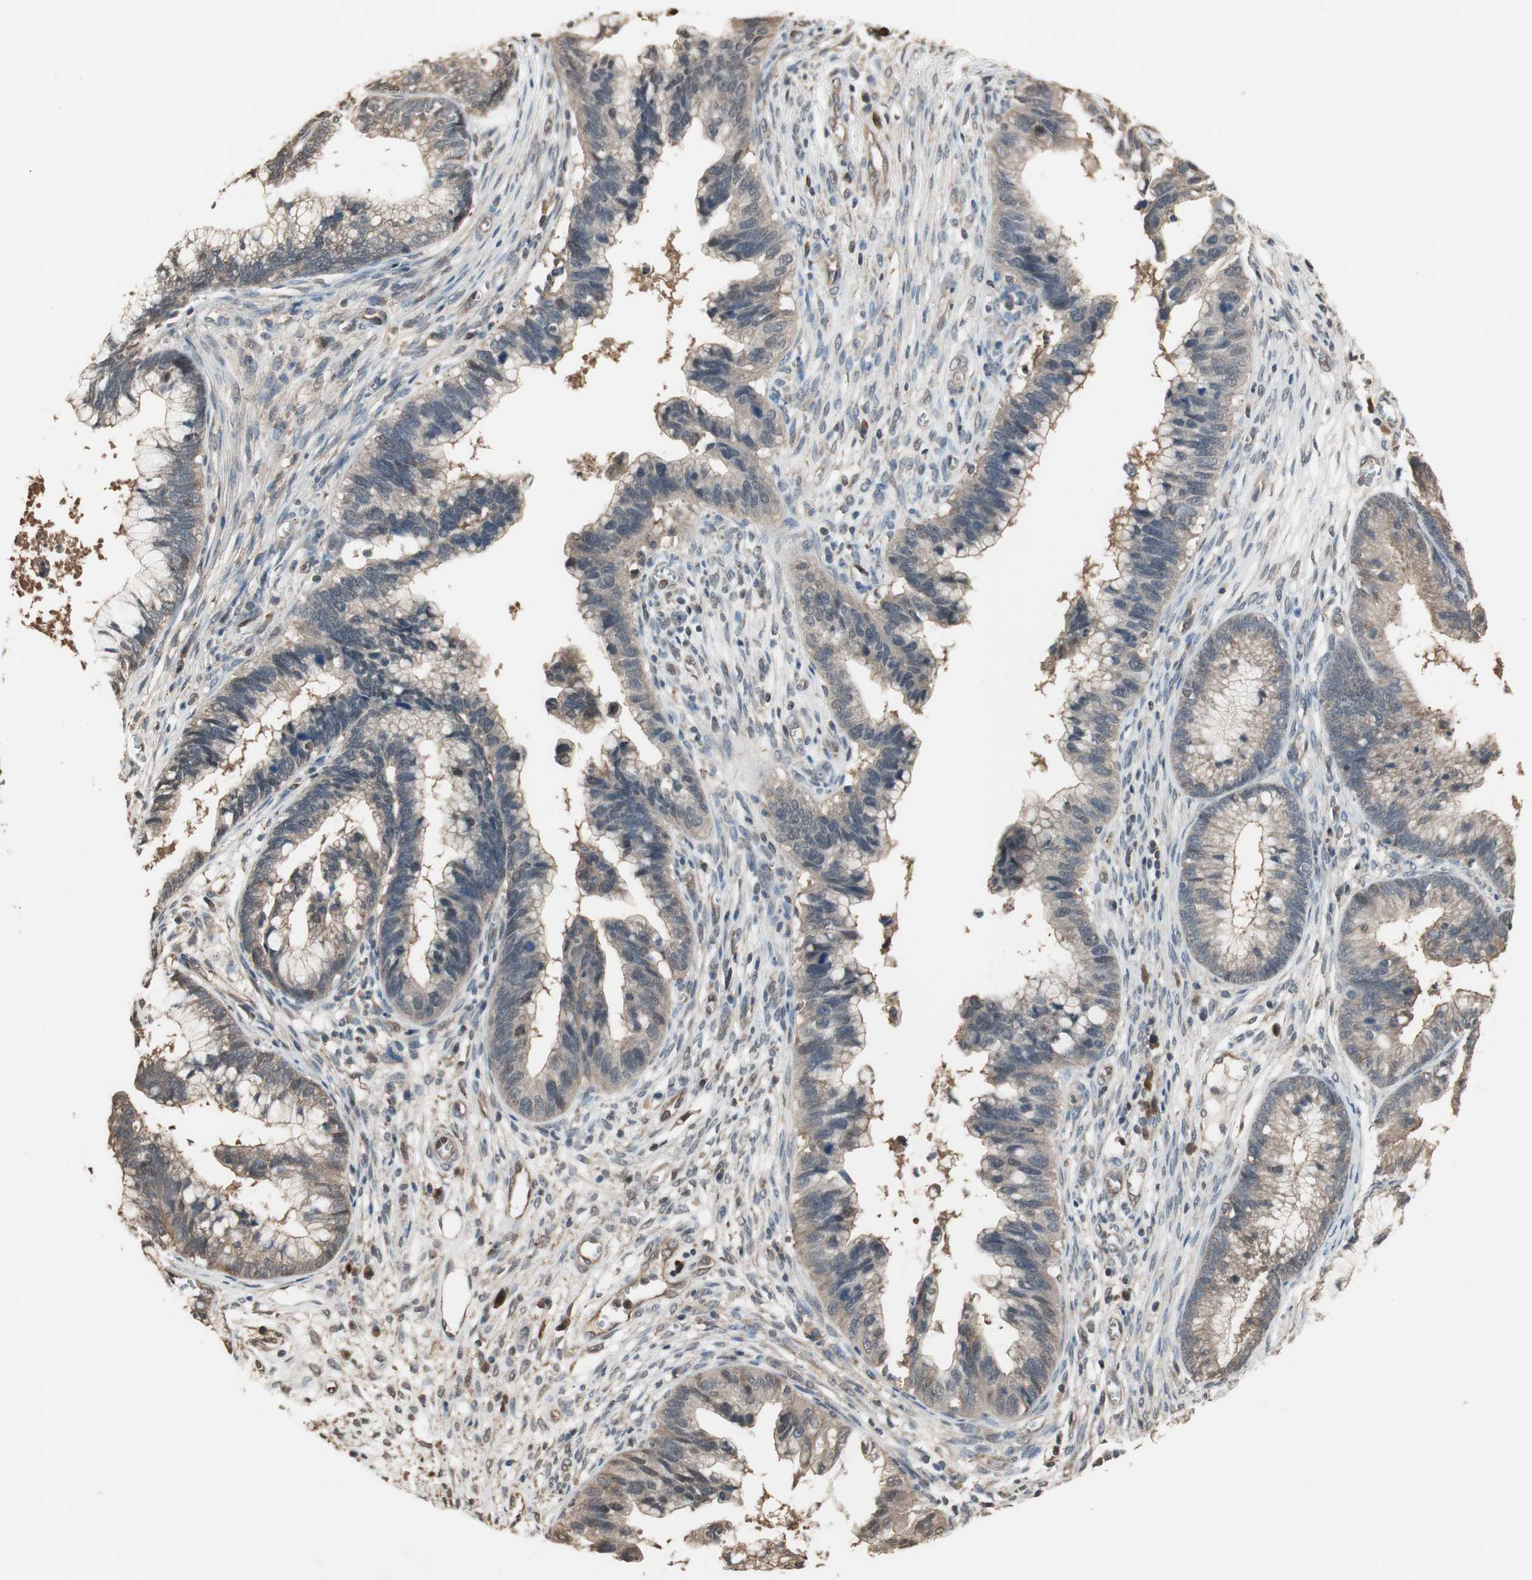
{"staining": {"intensity": "weak", "quantity": ">75%", "location": "cytoplasmic/membranous"}, "tissue": "cervical cancer", "cell_type": "Tumor cells", "image_type": "cancer", "snomed": [{"axis": "morphology", "description": "Adenocarcinoma, NOS"}, {"axis": "topography", "description": "Cervix"}], "caption": "Weak cytoplasmic/membranous positivity for a protein is appreciated in approximately >75% of tumor cells of adenocarcinoma (cervical) using immunohistochemistry.", "gene": "PNPLA7", "patient": {"sex": "female", "age": 44}}